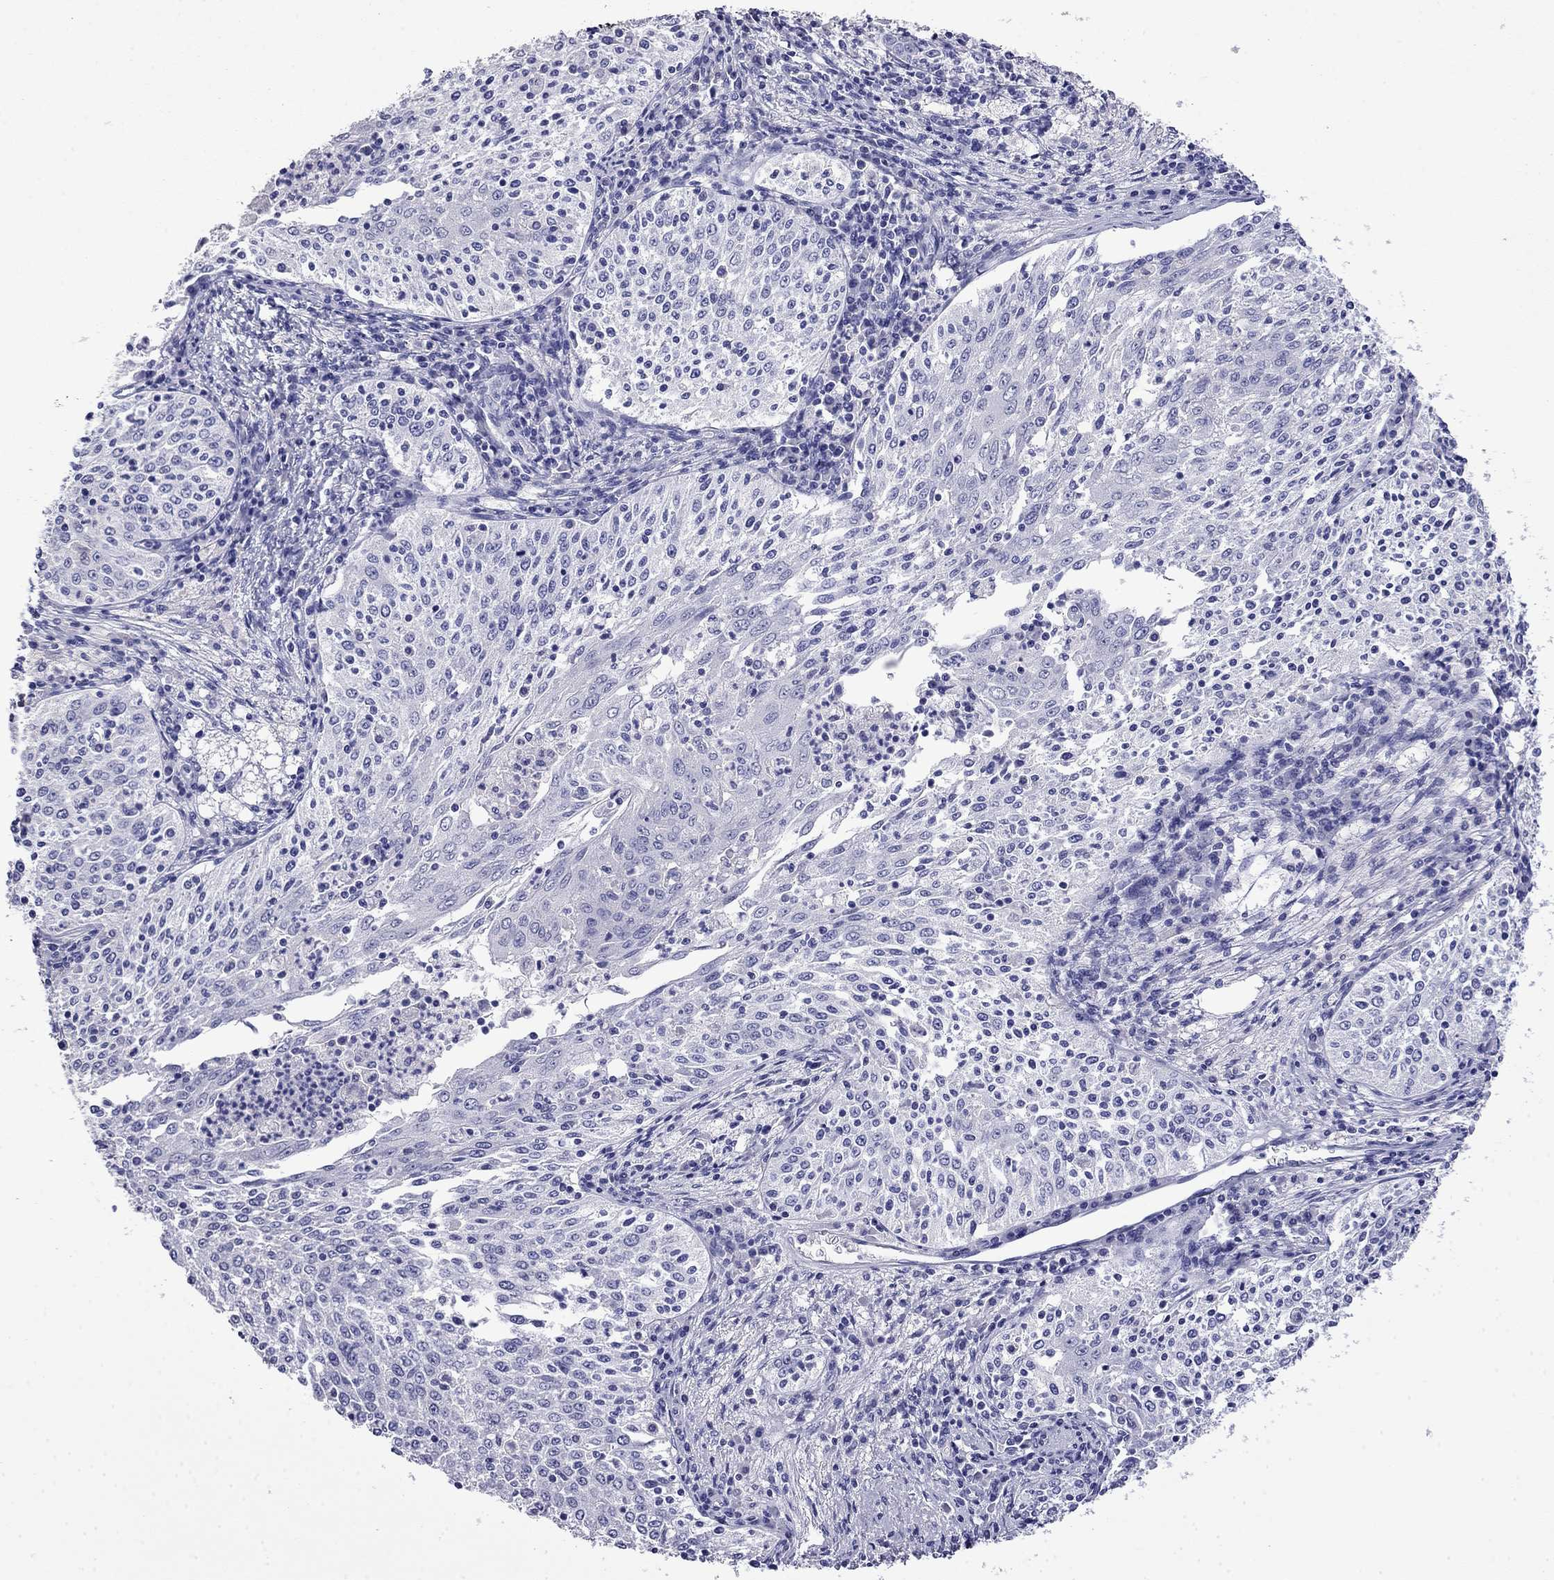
{"staining": {"intensity": "negative", "quantity": "none", "location": "none"}, "tissue": "cervical cancer", "cell_type": "Tumor cells", "image_type": "cancer", "snomed": [{"axis": "morphology", "description": "Squamous cell carcinoma, NOS"}, {"axis": "topography", "description": "Cervix"}], "caption": "This is an immunohistochemistry (IHC) photomicrograph of human cervical squamous cell carcinoma. There is no staining in tumor cells.", "gene": "MYO15A", "patient": {"sex": "female", "age": 41}}